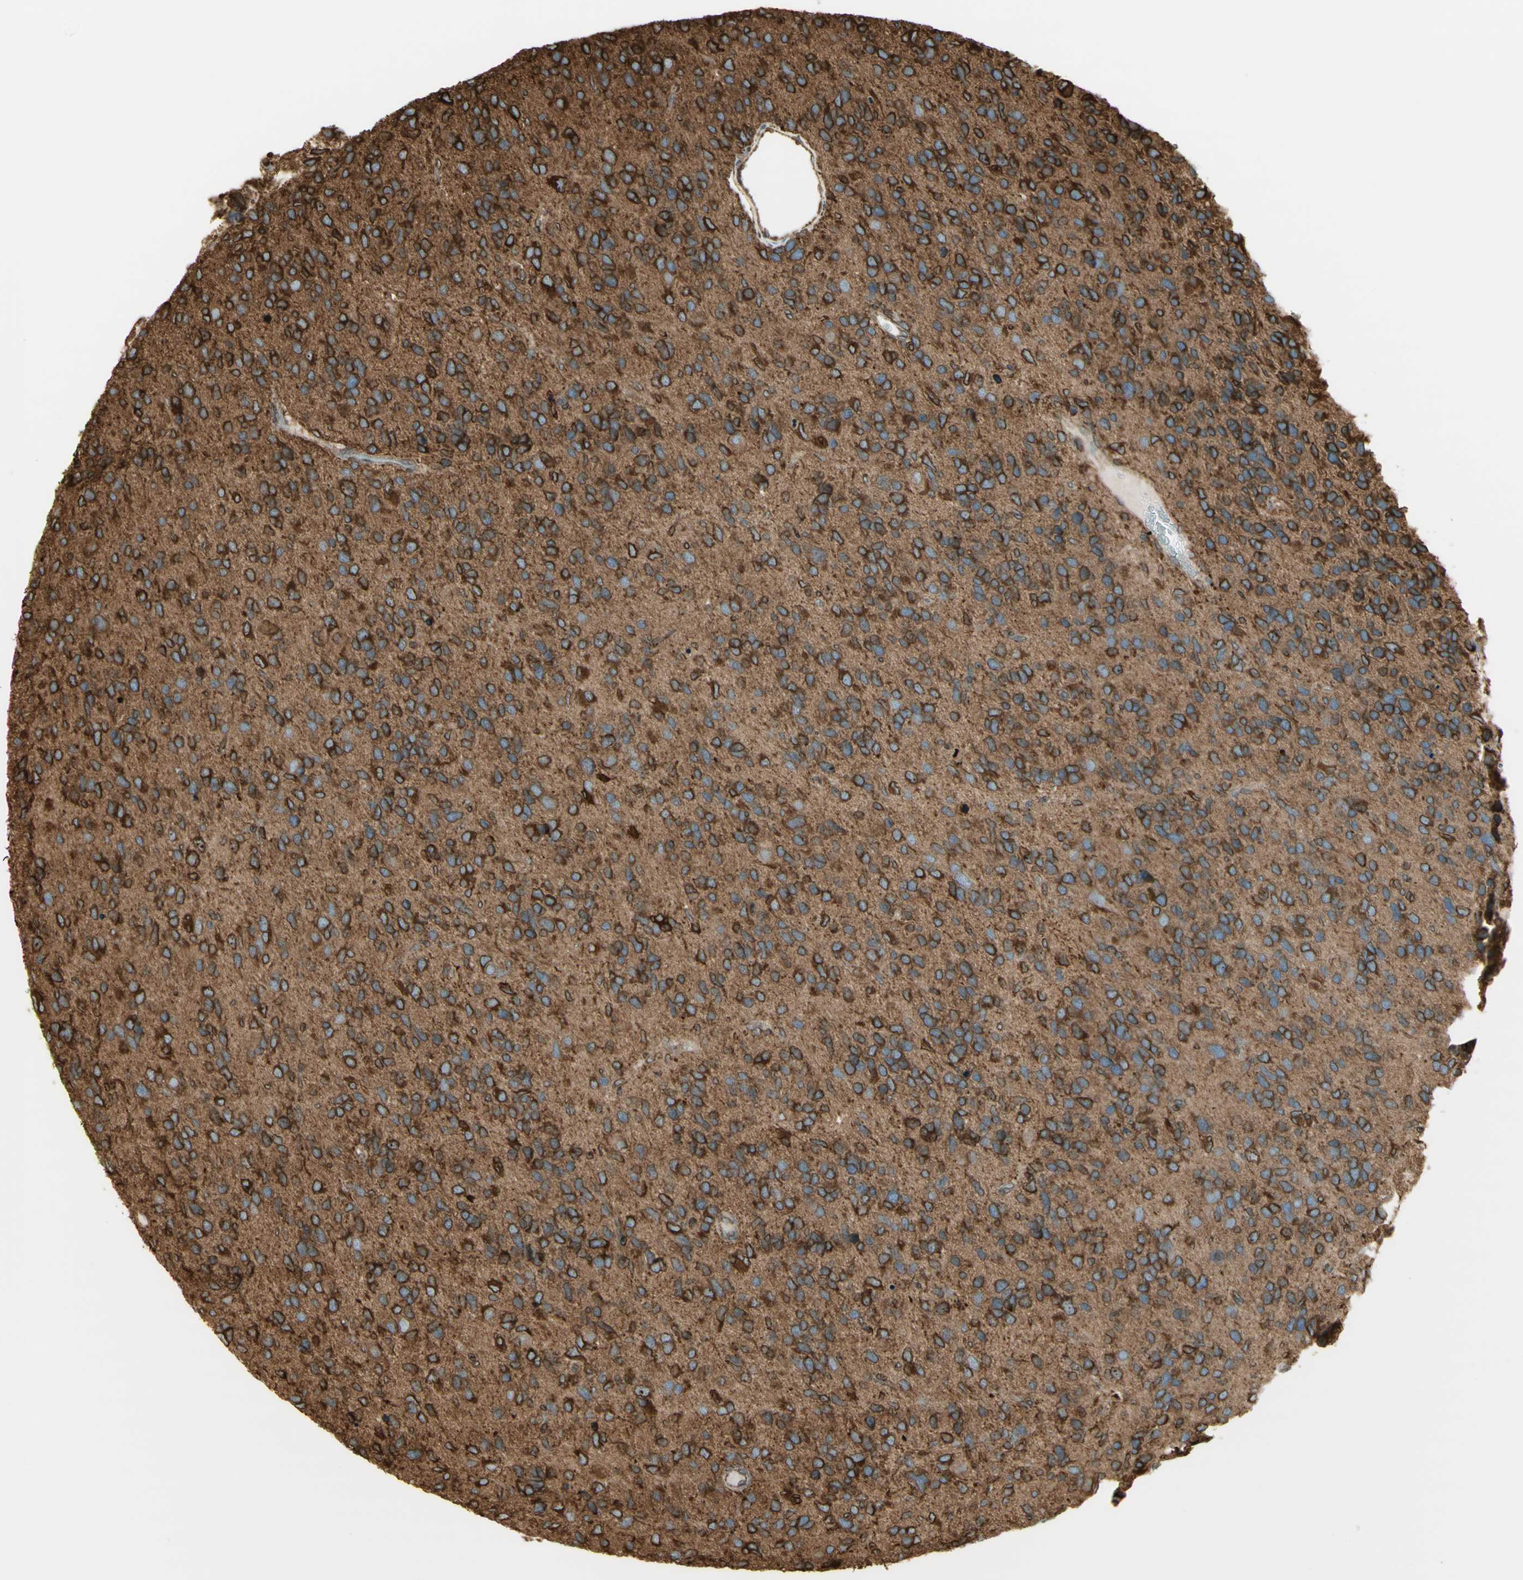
{"staining": {"intensity": "strong", "quantity": "25%-75%", "location": "cytoplasmic/membranous"}, "tissue": "glioma", "cell_type": "Tumor cells", "image_type": "cancer", "snomed": [{"axis": "morphology", "description": "Glioma, malignant, High grade"}, {"axis": "topography", "description": "Brain"}], "caption": "Malignant high-grade glioma was stained to show a protein in brown. There is high levels of strong cytoplasmic/membranous expression in approximately 25%-75% of tumor cells.", "gene": "CANX", "patient": {"sex": "female", "age": 58}}